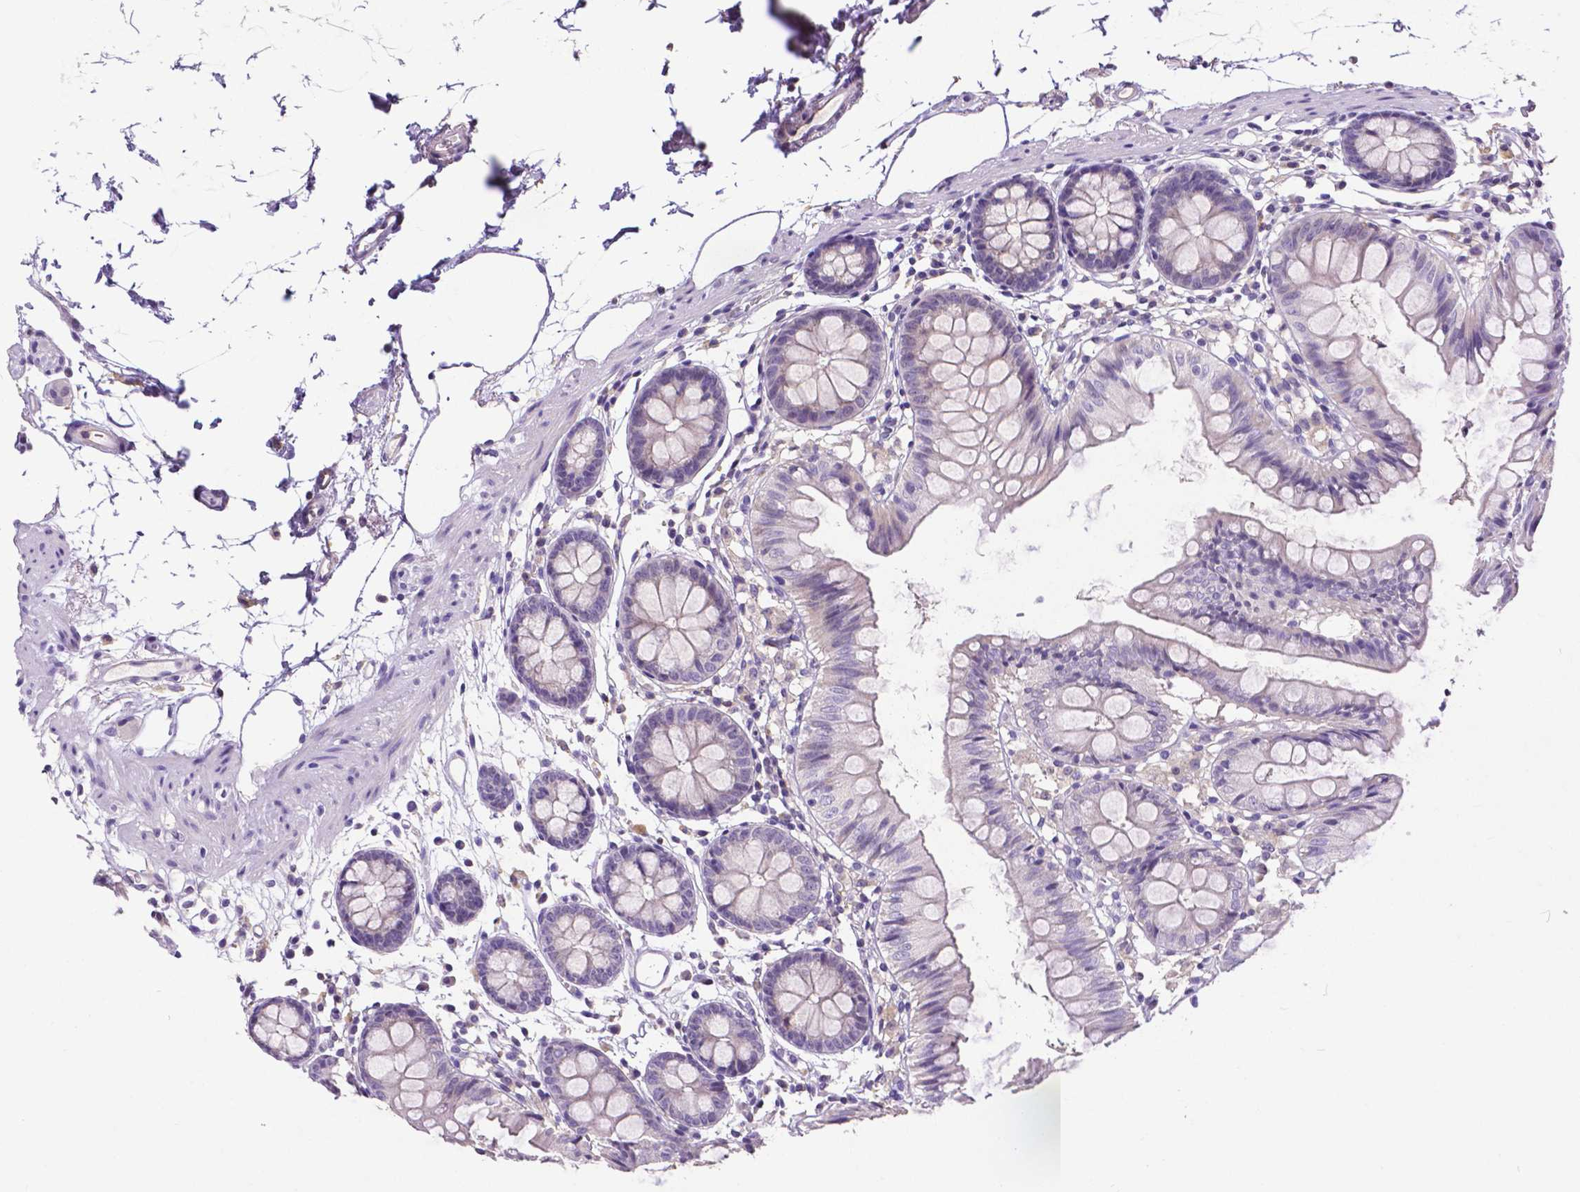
{"staining": {"intensity": "negative", "quantity": "none", "location": "none"}, "tissue": "colon", "cell_type": "Endothelial cells", "image_type": "normal", "snomed": [{"axis": "morphology", "description": "Normal tissue, NOS"}, {"axis": "topography", "description": "Colon"}], "caption": "This is an immunohistochemistry micrograph of normal colon. There is no staining in endothelial cells.", "gene": "CD4", "patient": {"sex": "female", "age": 84}}